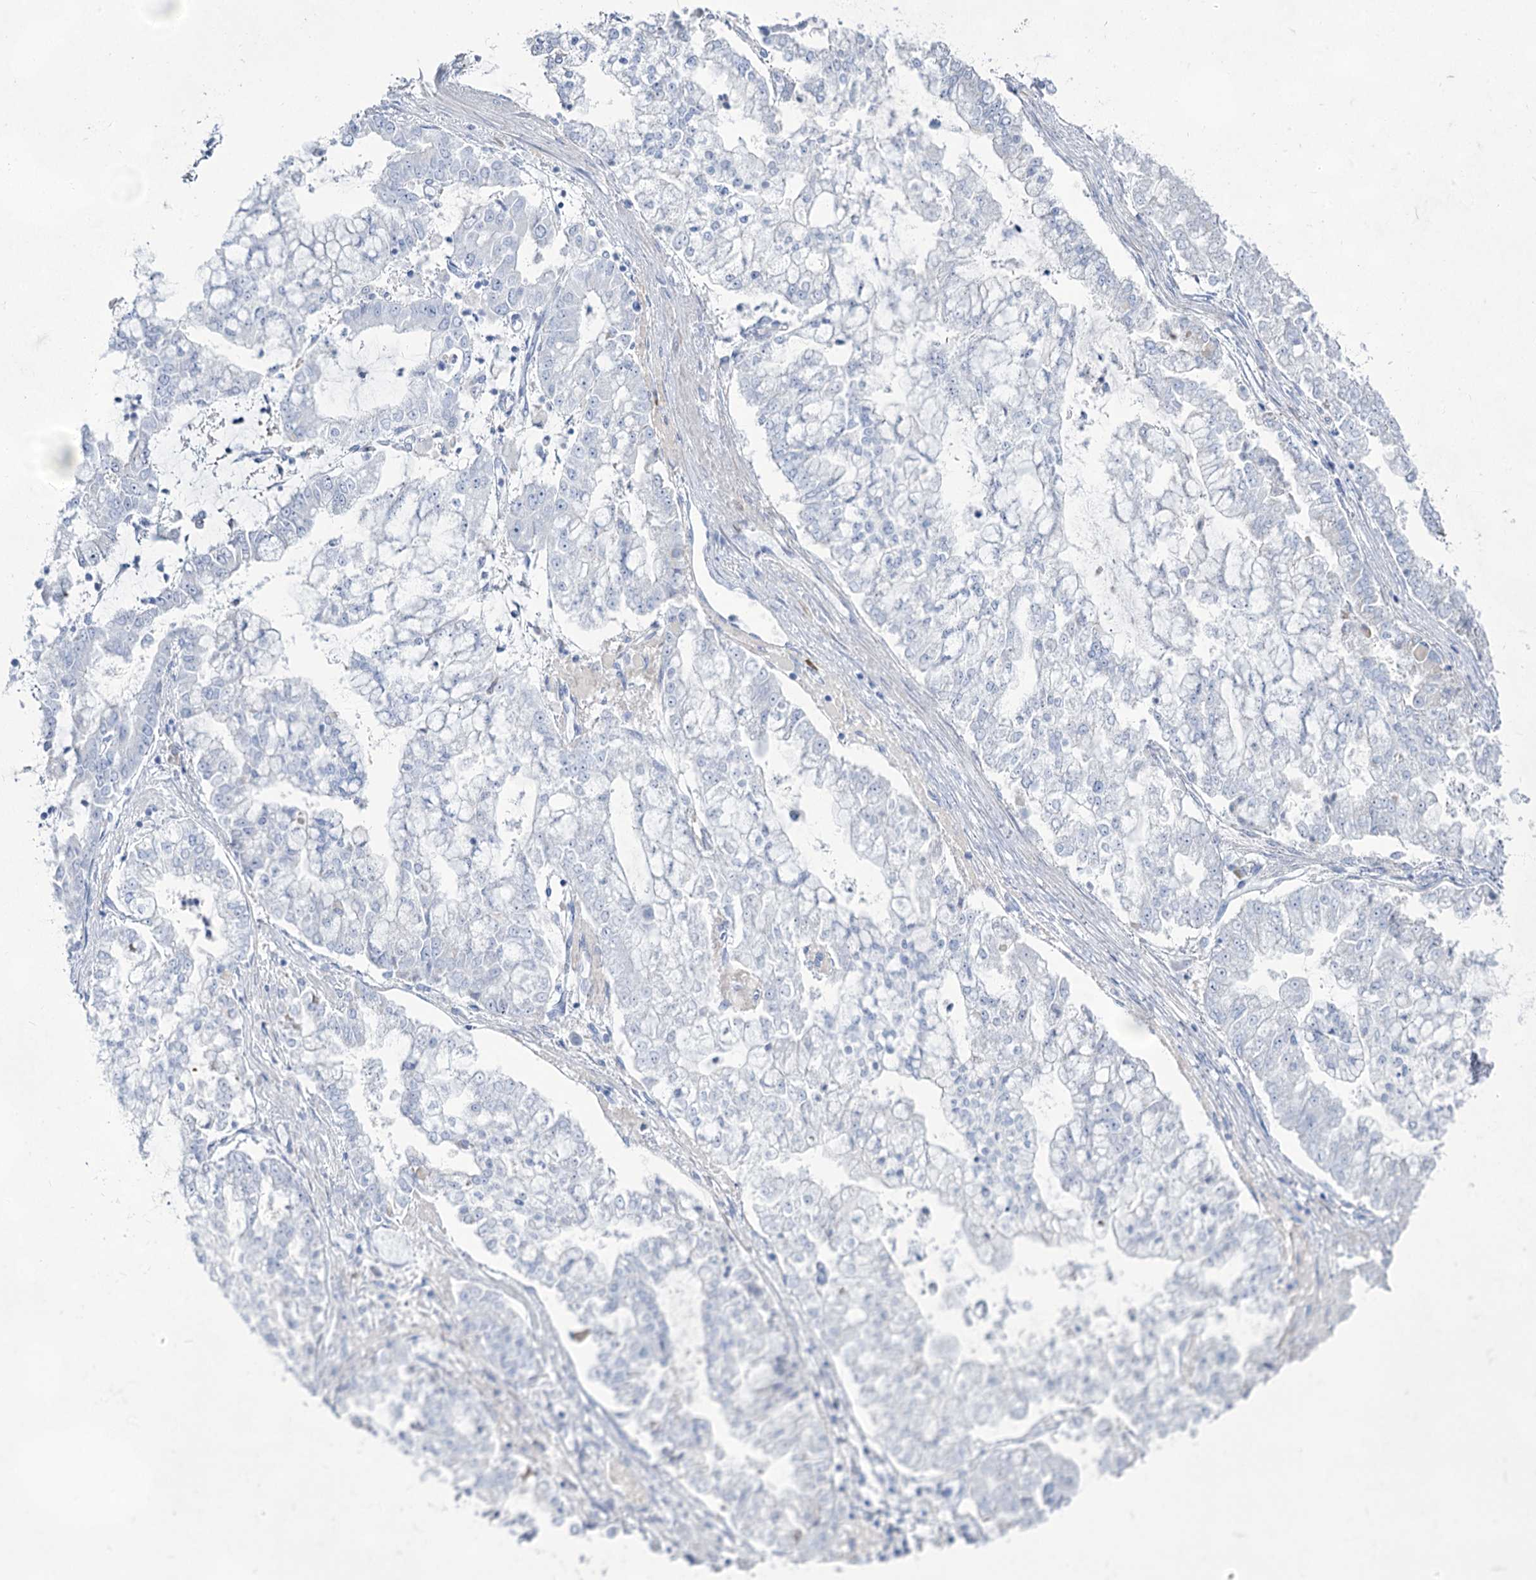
{"staining": {"intensity": "negative", "quantity": "none", "location": "none"}, "tissue": "stomach cancer", "cell_type": "Tumor cells", "image_type": "cancer", "snomed": [{"axis": "morphology", "description": "Adenocarcinoma, NOS"}, {"axis": "topography", "description": "Stomach"}], "caption": "High magnification brightfield microscopy of stomach adenocarcinoma stained with DAB (brown) and counterstained with hematoxylin (blue): tumor cells show no significant expression.", "gene": "ACRV1", "patient": {"sex": "male", "age": 76}}